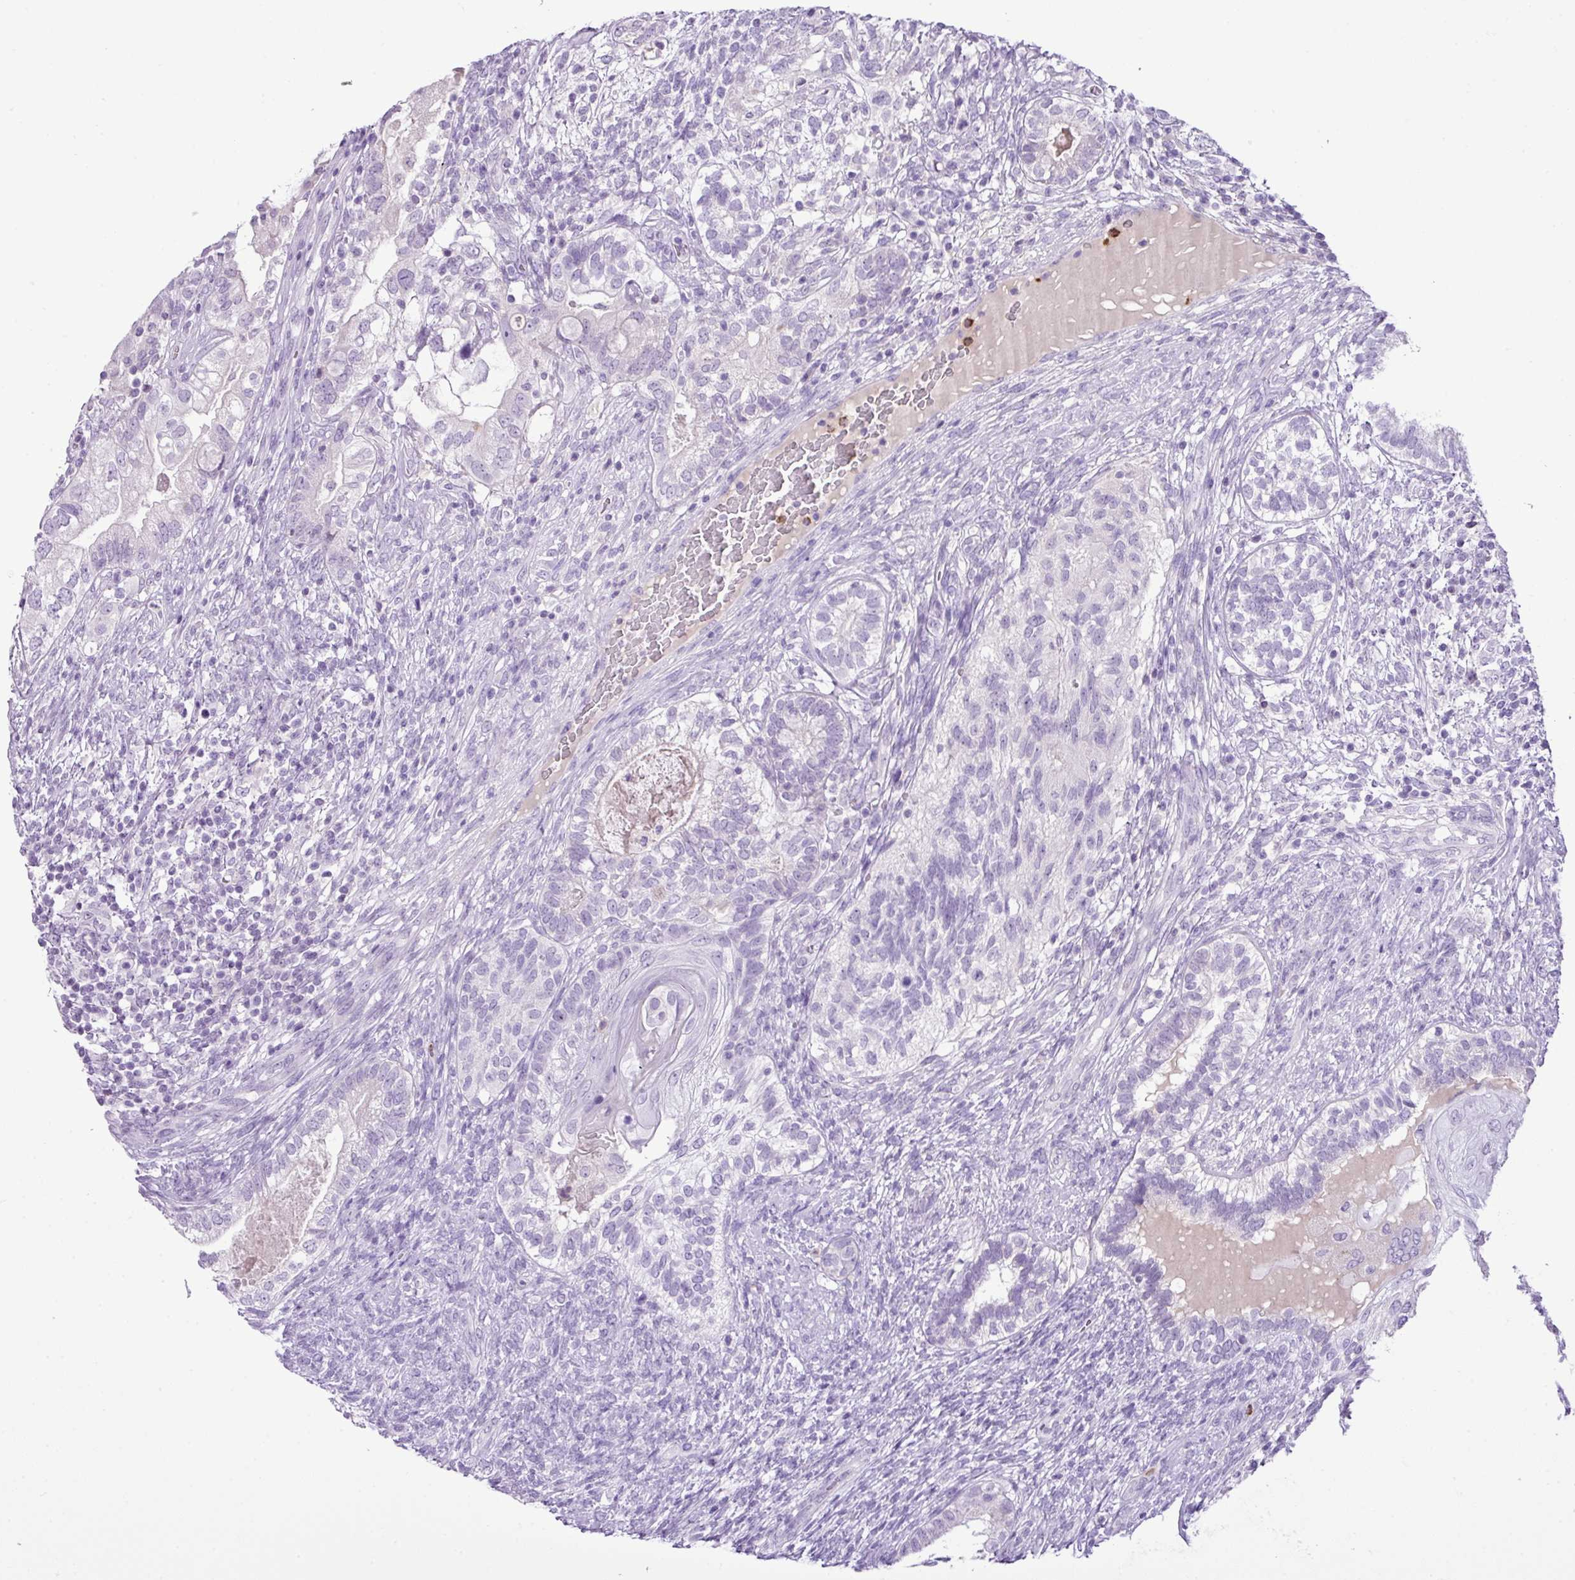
{"staining": {"intensity": "negative", "quantity": "none", "location": "none"}, "tissue": "testis cancer", "cell_type": "Tumor cells", "image_type": "cancer", "snomed": [{"axis": "morphology", "description": "Seminoma, NOS"}, {"axis": "morphology", "description": "Carcinoma, Embryonal, NOS"}, {"axis": "topography", "description": "Testis"}], "caption": "High power microscopy image of an immunohistochemistry image of testis seminoma, revealing no significant positivity in tumor cells. Nuclei are stained in blue.", "gene": "HTR3E", "patient": {"sex": "male", "age": 41}}